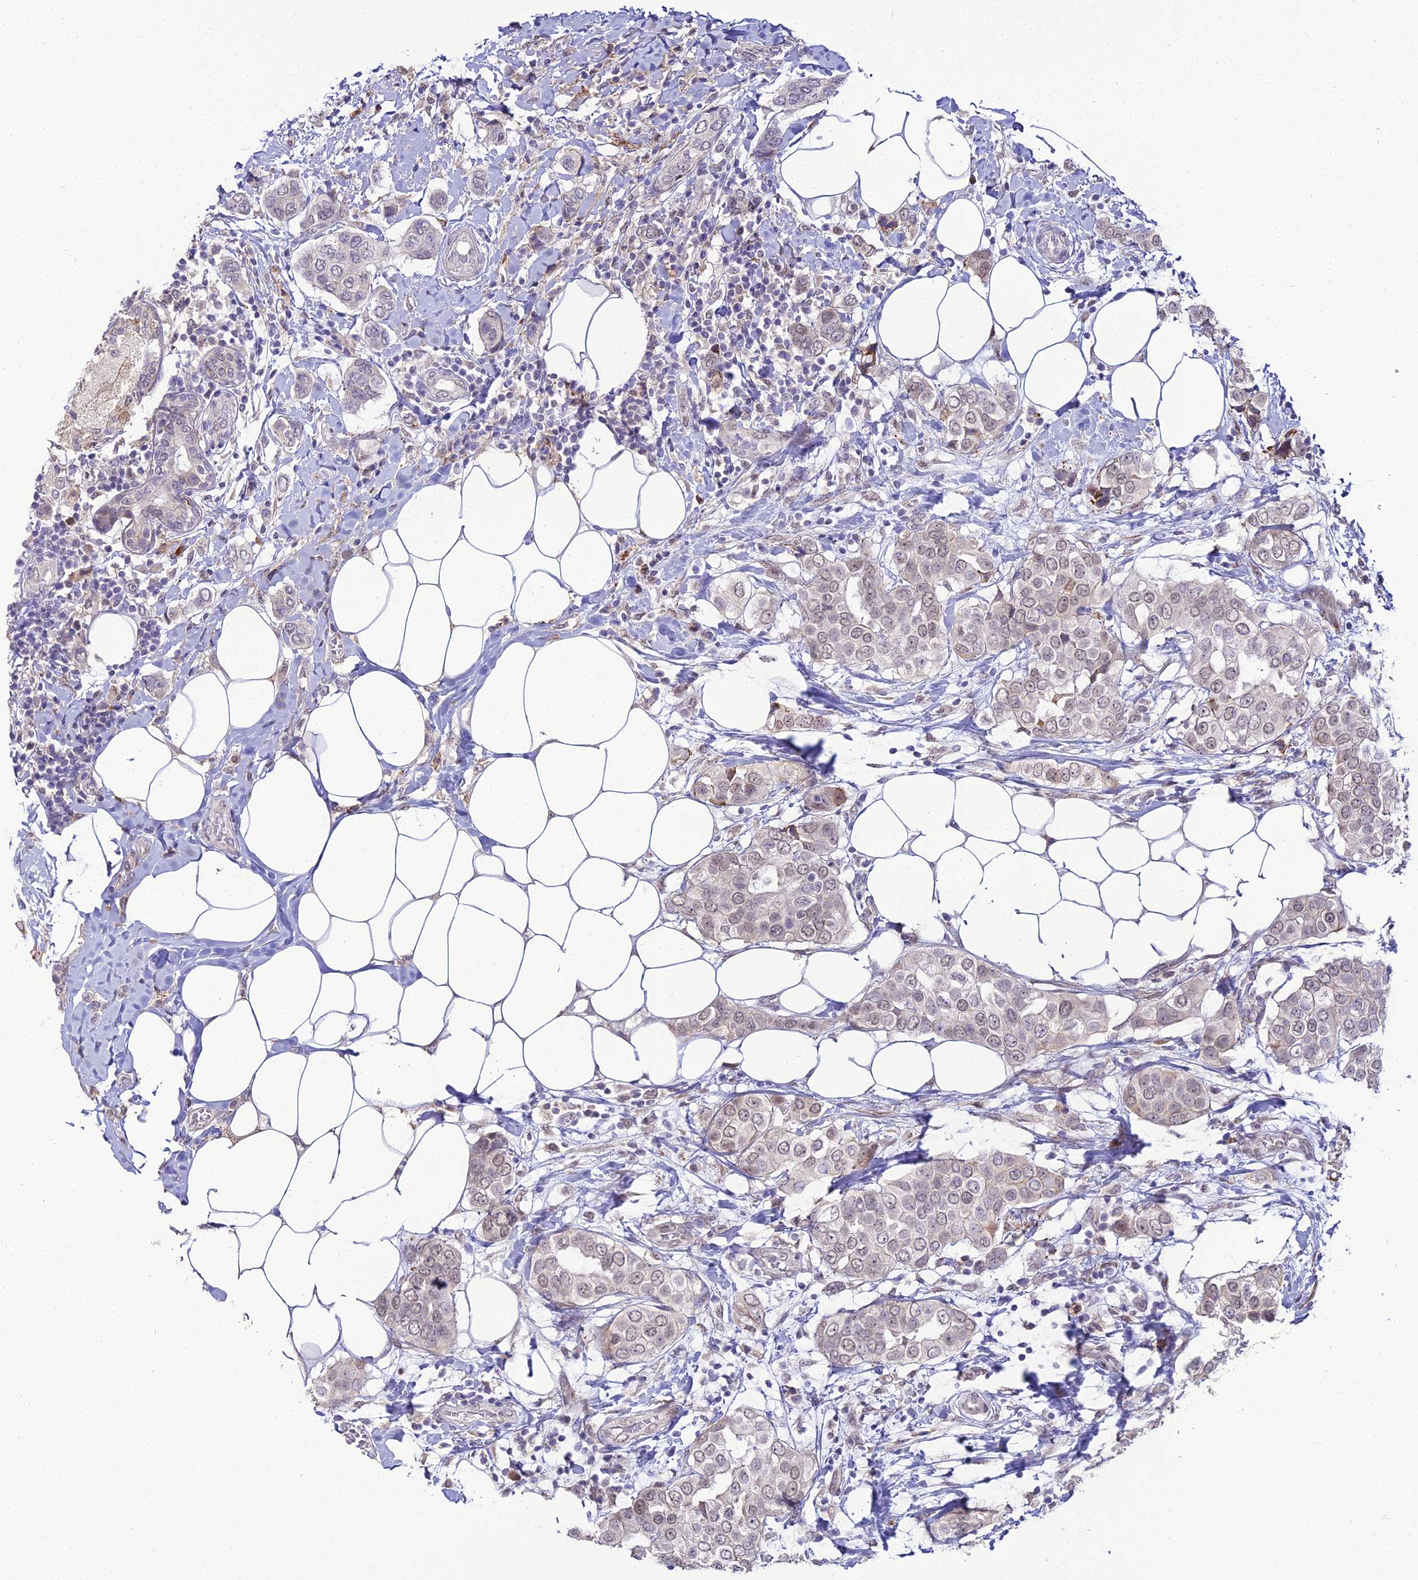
{"staining": {"intensity": "weak", "quantity": "<25%", "location": "cytoplasmic/membranous"}, "tissue": "breast cancer", "cell_type": "Tumor cells", "image_type": "cancer", "snomed": [{"axis": "morphology", "description": "Lobular carcinoma"}, {"axis": "topography", "description": "Breast"}], "caption": "The IHC image has no significant expression in tumor cells of breast lobular carcinoma tissue.", "gene": "TROAP", "patient": {"sex": "female", "age": 51}}